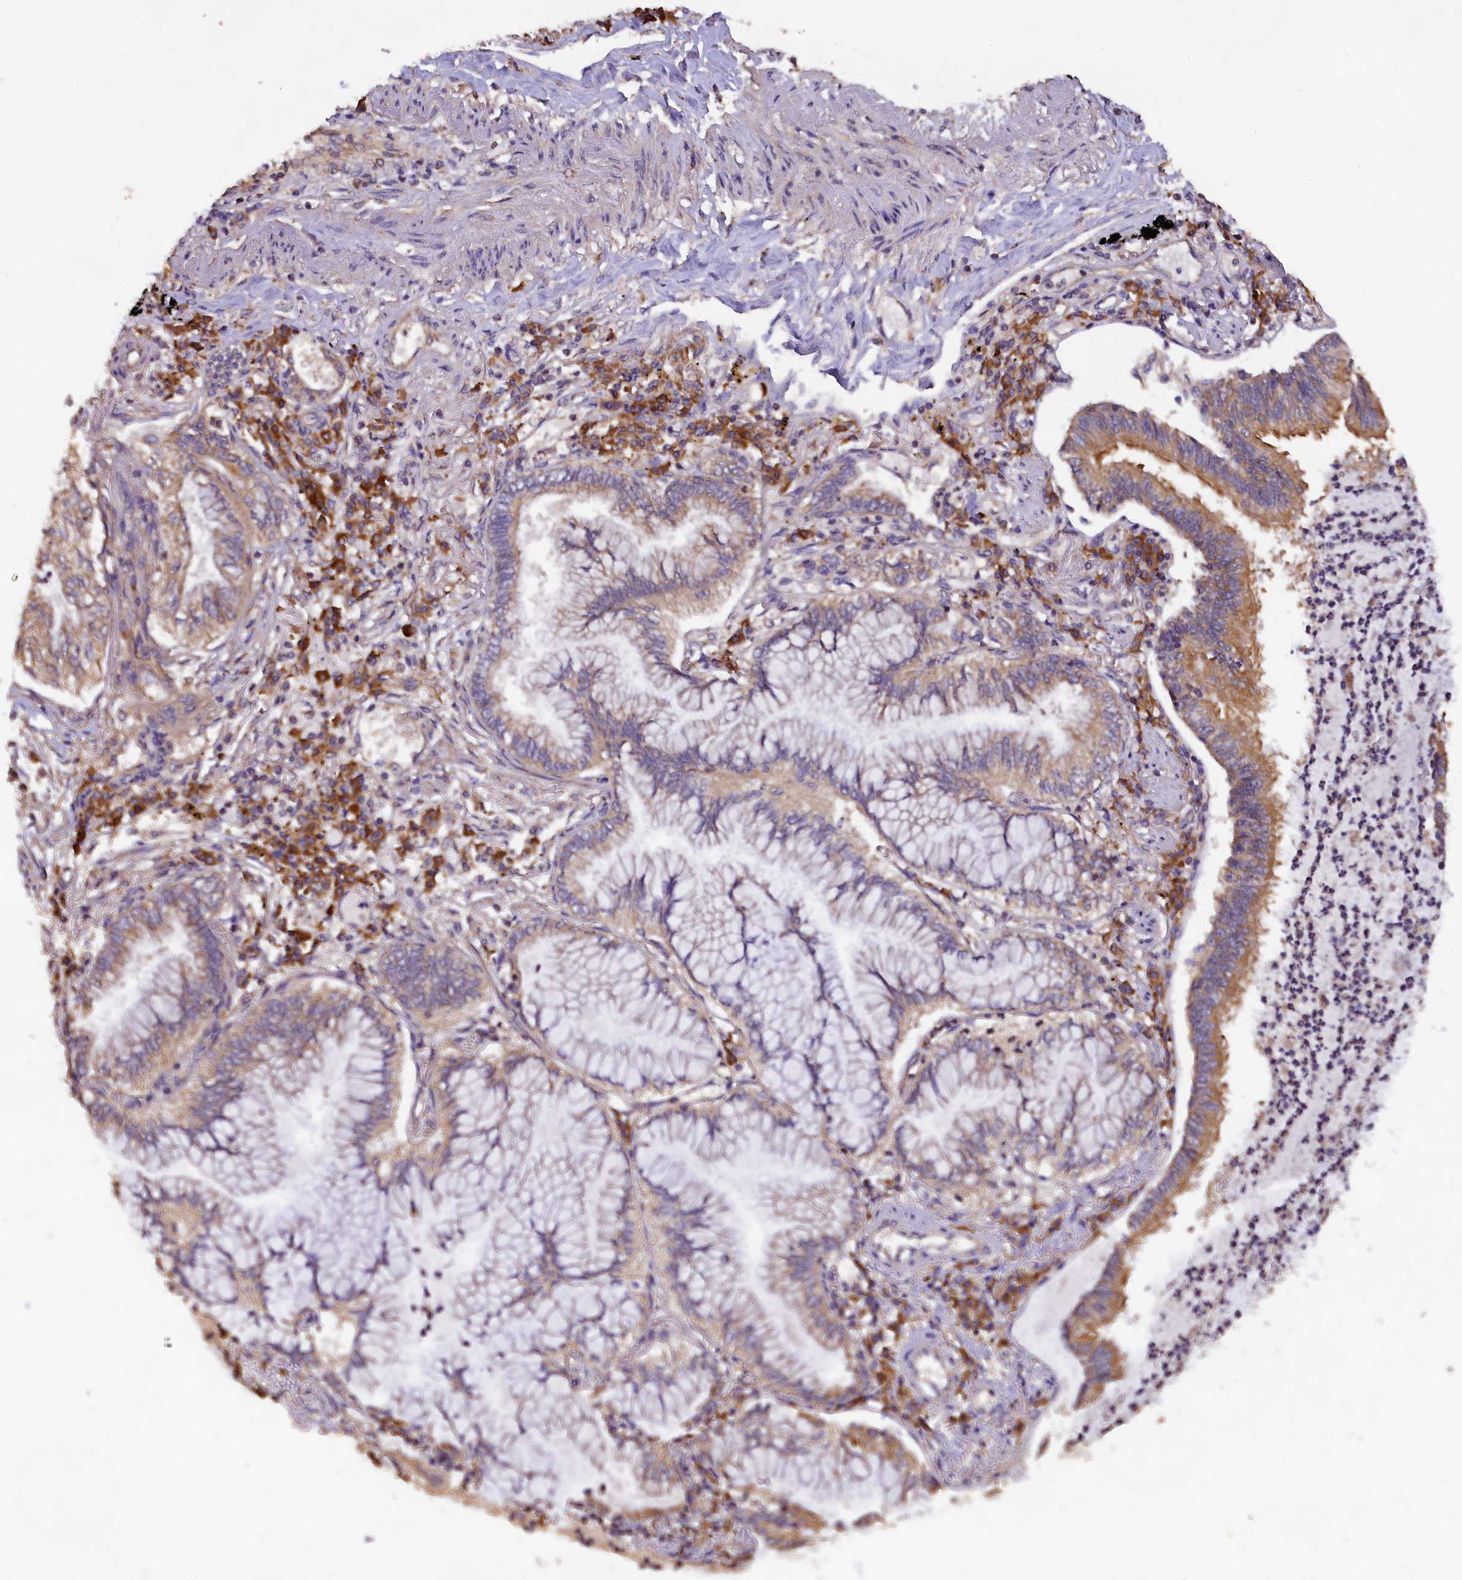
{"staining": {"intensity": "moderate", "quantity": "25%-75%", "location": "cytoplasmic/membranous"}, "tissue": "lung cancer", "cell_type": "Tumor cells", "image_type": "cancer", "snomed": [{"axis": "morphology", "description": "Adenocarcinoma, NOS"}, {"axis": "topography", "description": "Lung"}], "caption": "Protein expression analysis of human adenocarcinoma (lung) reveals moderate cytoplasmic/membranous positivity in about 25%-75% of tumor cells.", "gene": "ENKD1", "patient": {"sex": "female", "age": 70}}